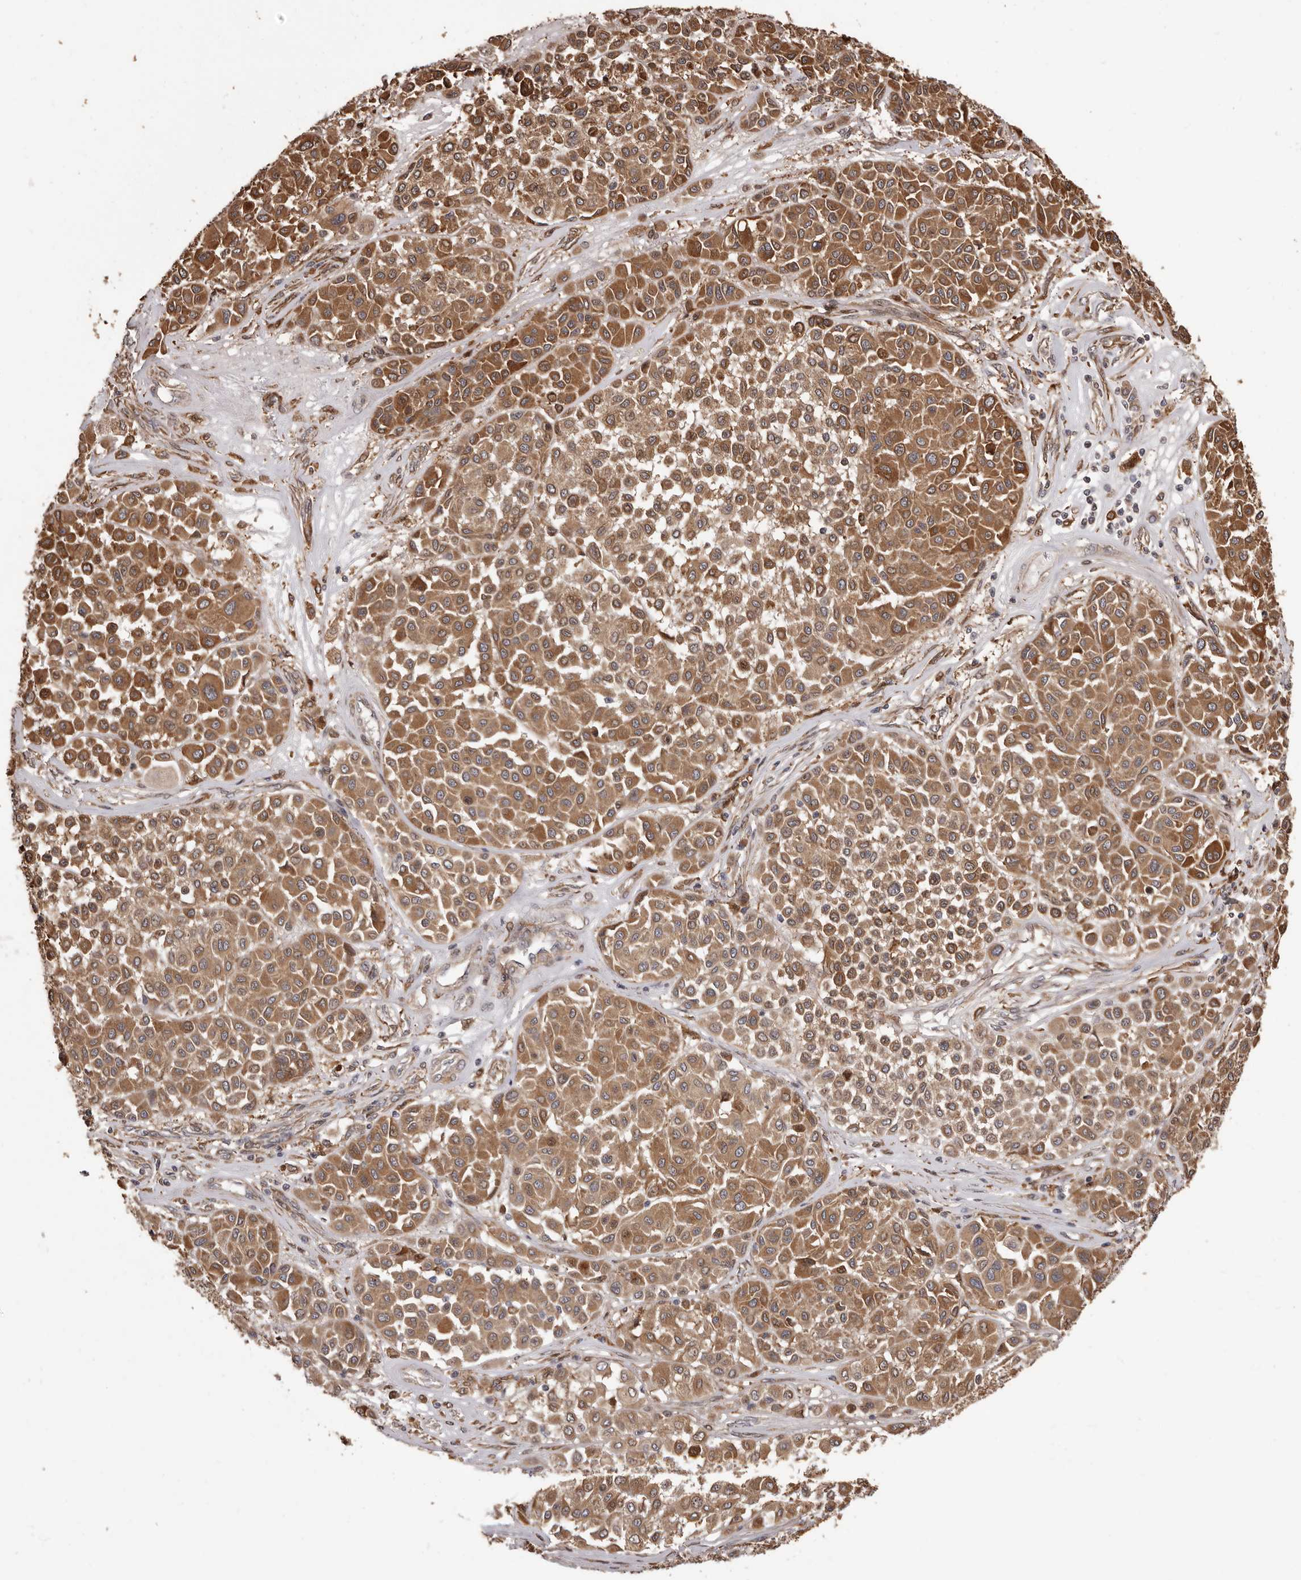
{"staining": {"intensity": "strong", "quantity": ">75%", "location": "cytoplasmic/membranous"}, "tissue": "melanoma", "cell_type": "Tumor cells", "image_type": "cancer", "snomed": [{"axis": "morphology", "description": "Malignant melanoma, Metastatic site"}, {"axis": "topography", "description": "Soft tissue"}], "caption": "IHC (DAB) staining of human malignant melanoma (metastatic site) reveals strong cytoplasmic/membranous protein expression in about >75% of tumor cells.", "gene": "ZCCHC7", "patient": {"sex": "male", "age": 41}}